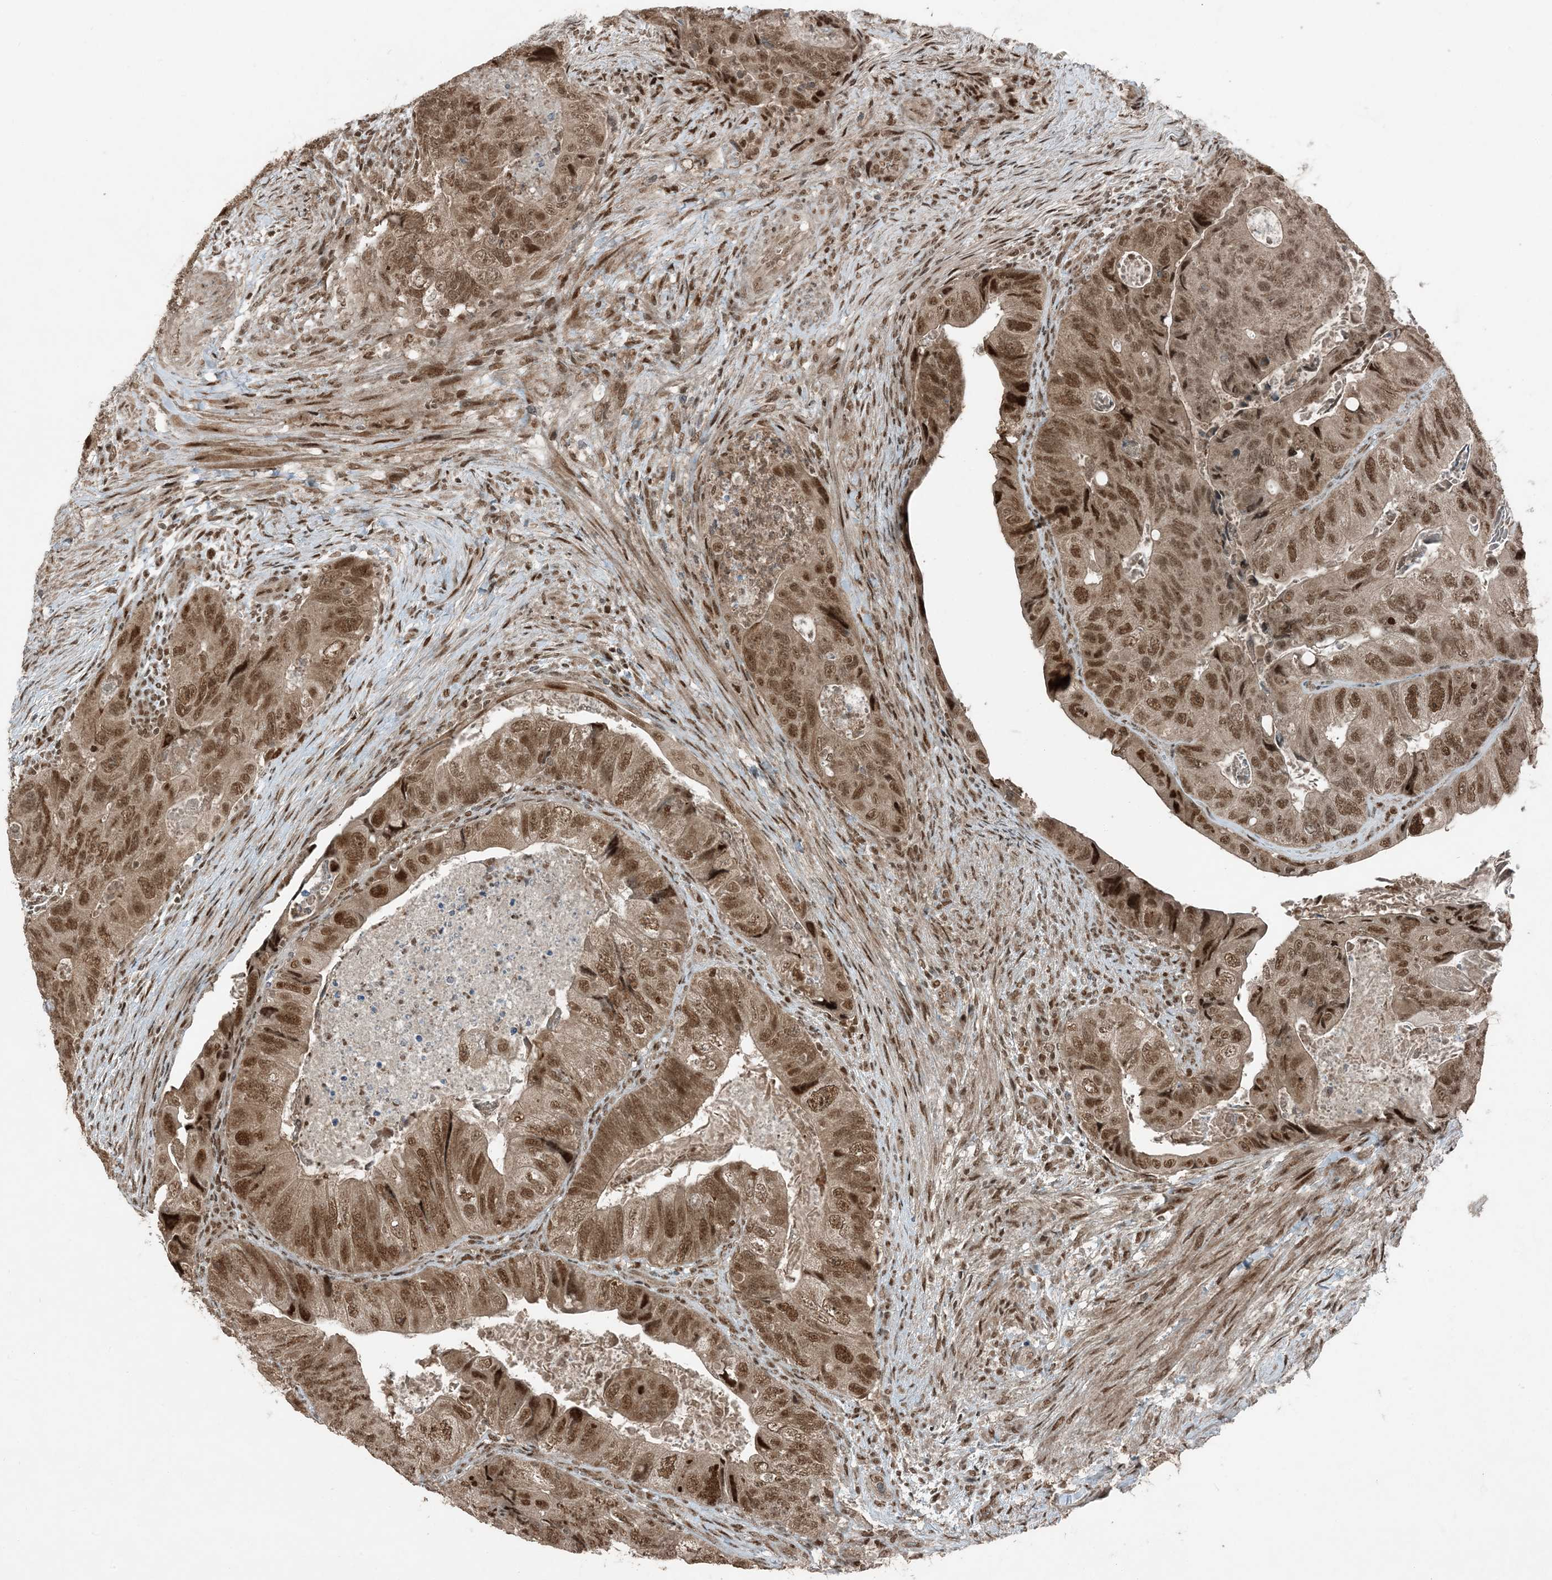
{"staining": {"intensity": "moderate", "quantity": ">75%", "location": "cytoplasmic/membranous,nuclear"}, "tissue": "colorectal cancer", "cell_type": "Tumor cells", "image_type": "cancer", "snomed": [{"axis": "morphology", "description": "Adenocarcinoma, NOS"}, {"axis": "topography", "description": "Rectum"}], "caption": "A micrograph showing moderate cytoplasmic/membranous and nuclear expression in about >75% of tumor cells in colorectal cancer, as visualized by brown immunohistochemical staining.", "gene": "TRAPPC12", "patient": {"sex": "male", "age": 63}}